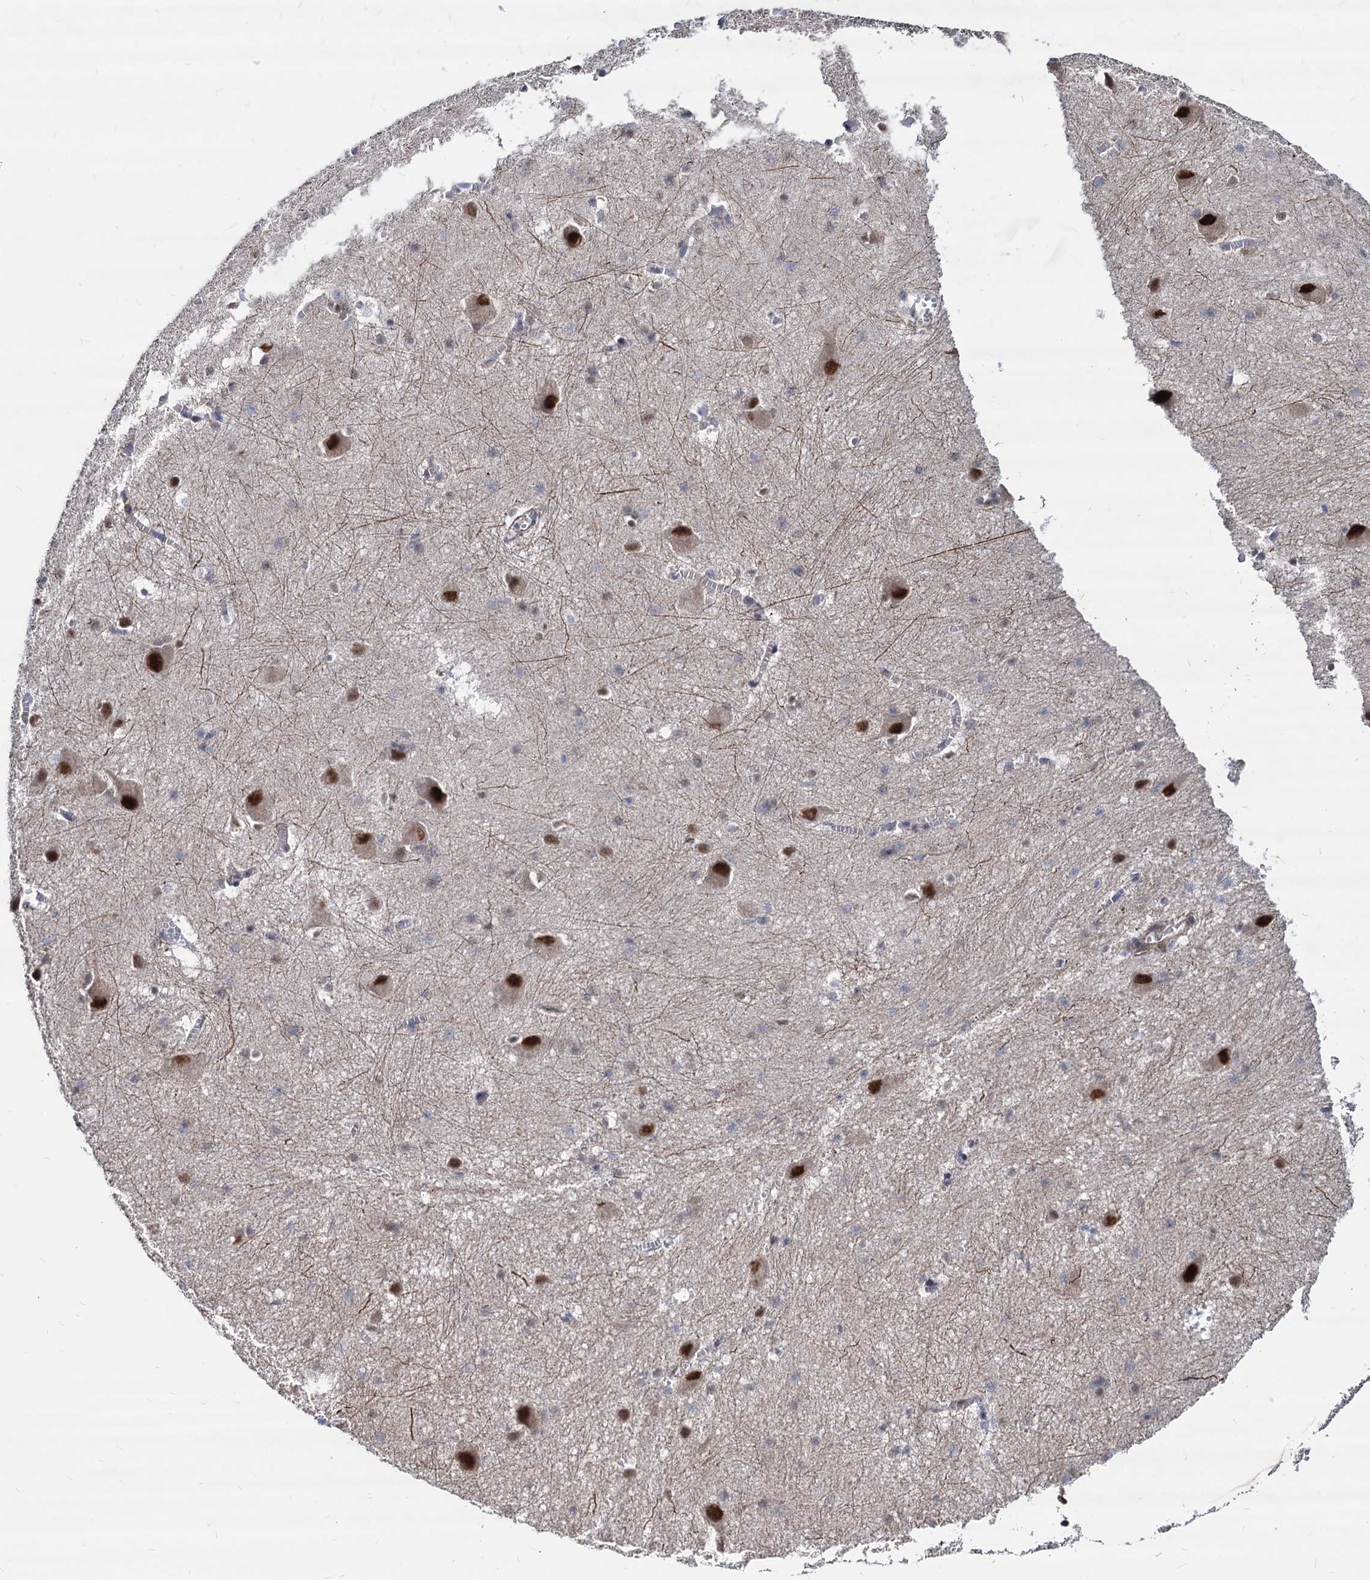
{"staining": {"intensity": "moderate", "quantity": "<25%", "location": "nuclear"}, "tissue": "caudate", "cell_type": "Glial cells", "image_type": "normal", "snomed": [{"axis": "morphology", "description": "Normal tissue, NOS"}, {"axis": "topography", "description": "Lateral ventricle wall"}], "caption": "Unremarkable caudate shows moderate nuclear staining in about <25% of glial cells.", "gene": "PSMD4", "patient": {"sex": "male", "age": 37}}